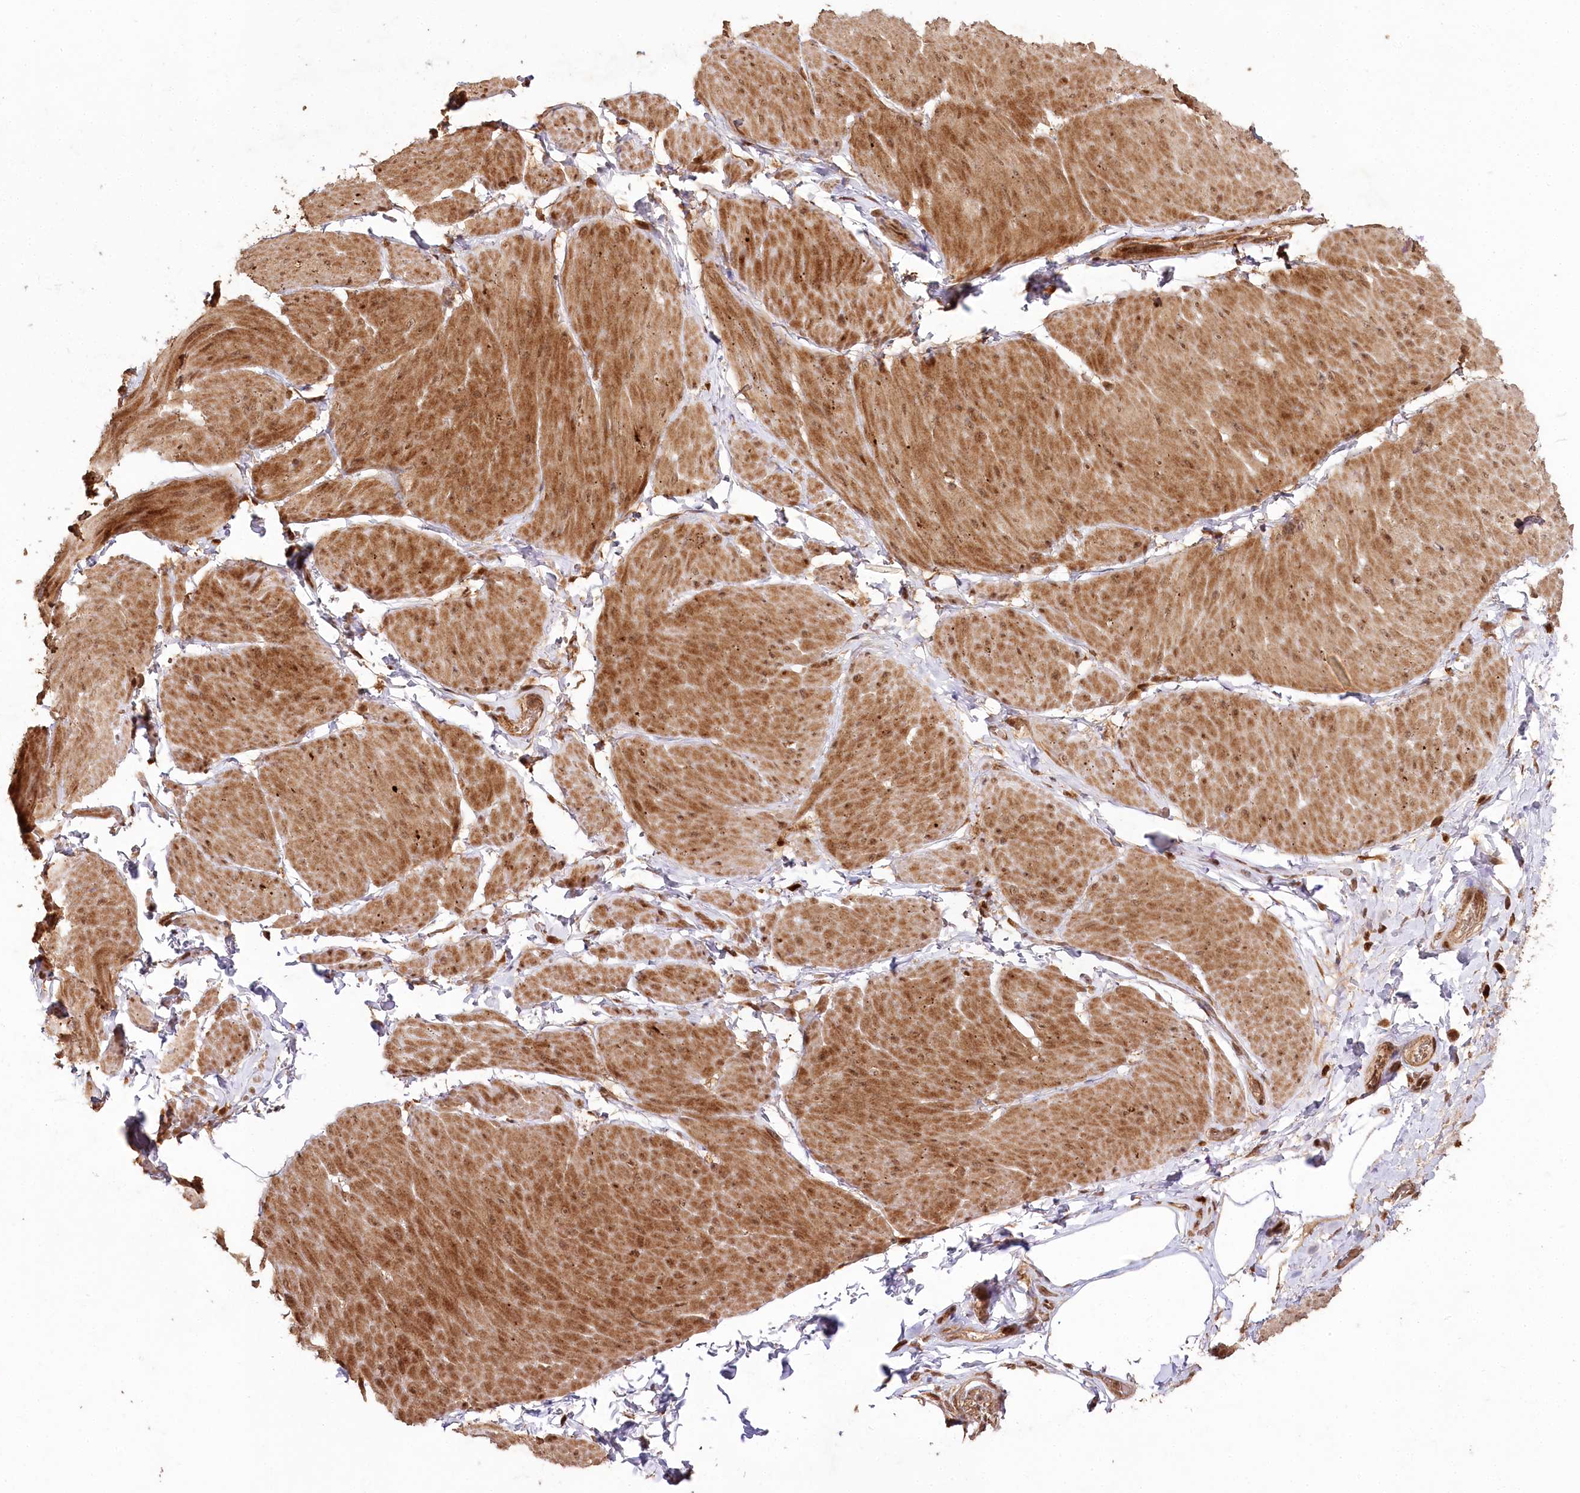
{"staining": {"intensity": "moderate", "quantity": ">75%", "location": "cytoplasmic/membranous,nuclear"}, "tissue": "smooth muscle", "cell_type": "Smooth muscle cells", "image_type": "normal", "snomed": [{"axis": "morphology", "description": "Urothelial carcinoma, High grade"}, {"axis": "topography", "description": "Urinary bladder"}], "caption": "Moderate cytoplasmic/membranous,nuclear staining is present in about >75% of smooth muscle cells in unremarkable smooth muscle. (brown staining indicates protein expression, while blue staining denotes nuclei).", "gene": "ULK2", "patient": {"sex": "male", "age": 46}}